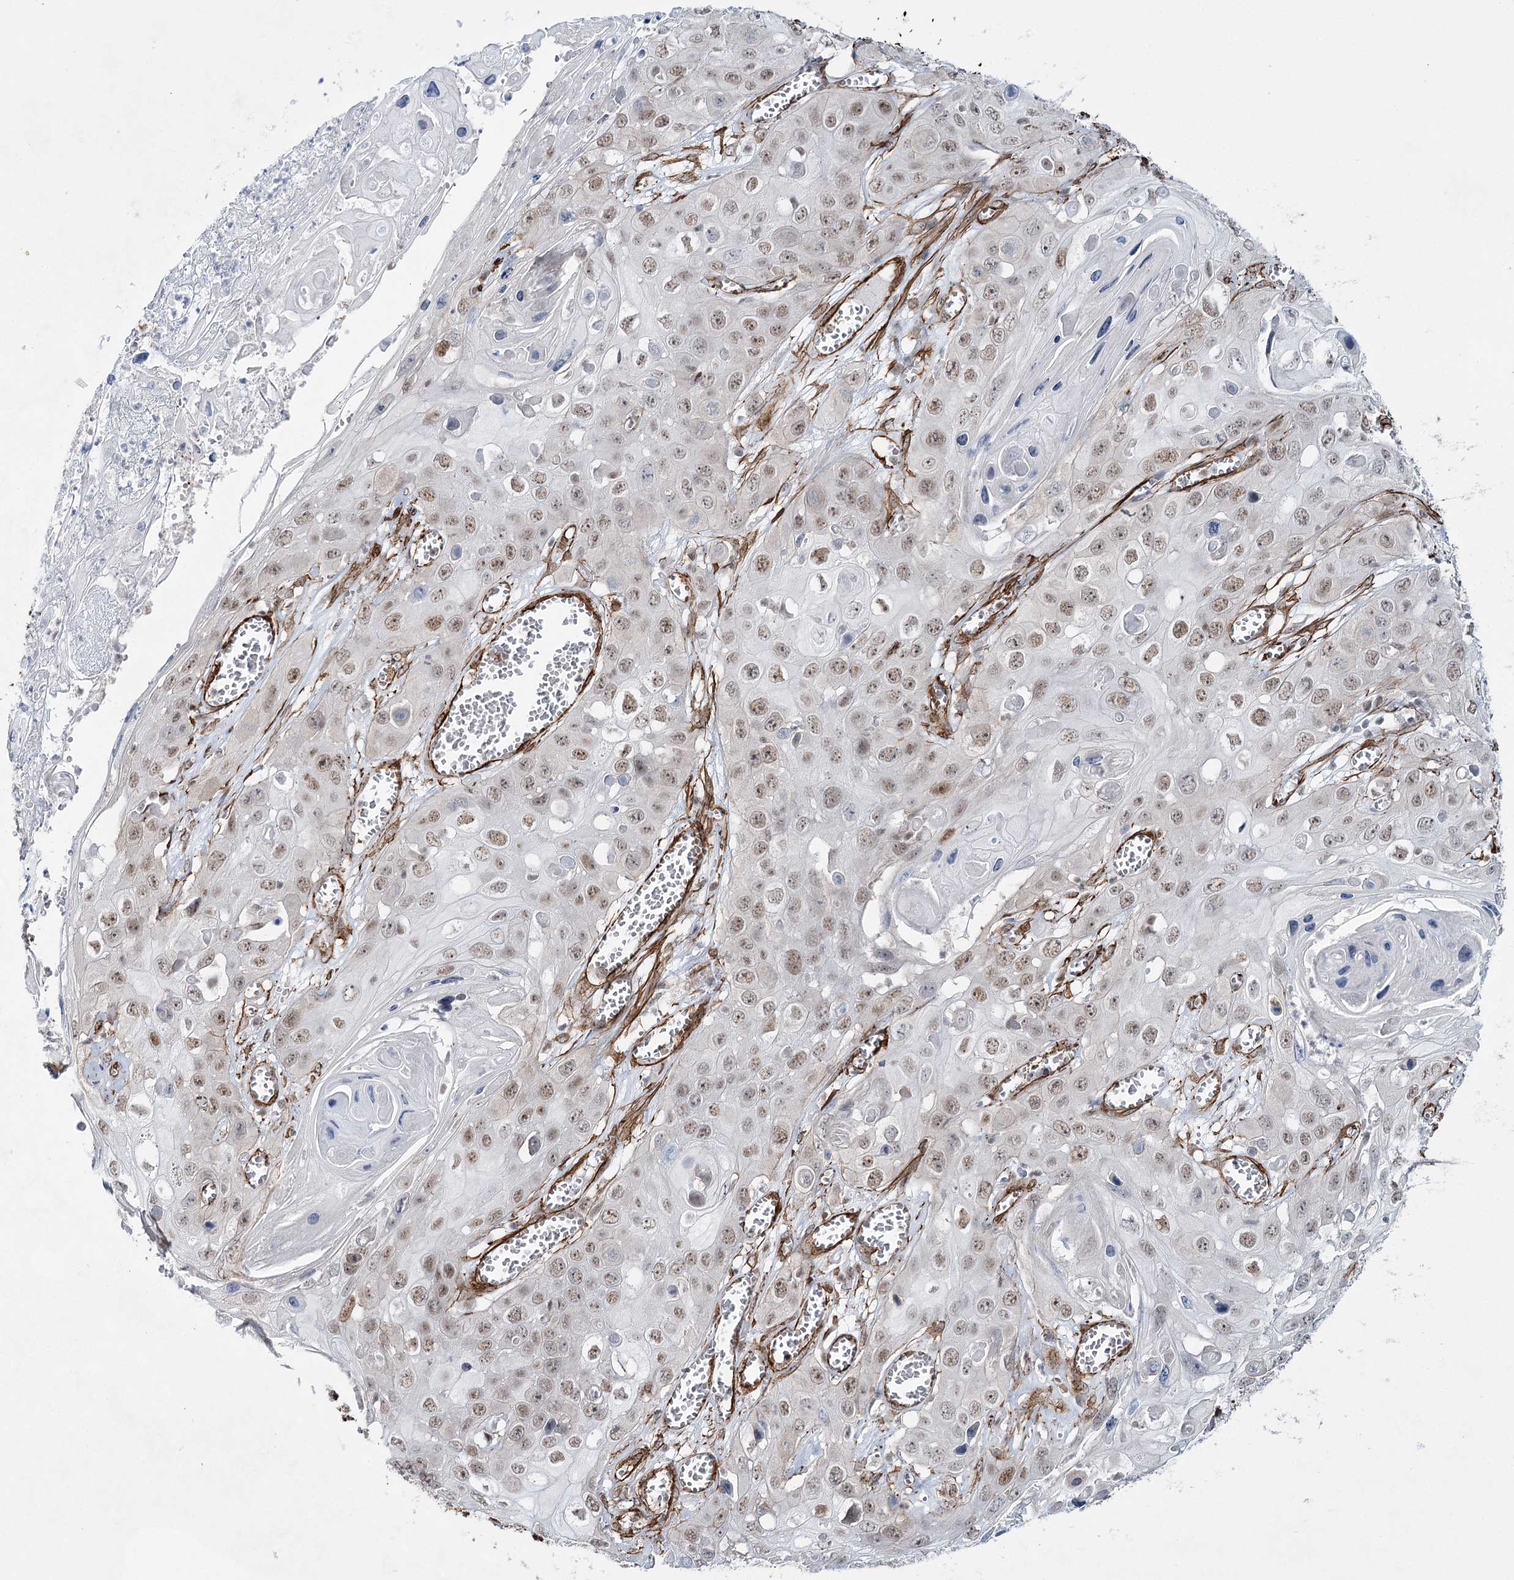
{"staining": {"intensity": "weak", "quantity": ">75%", "location": "nuclear"}, "tissue": "skin cancer", "cell_type": "Tumor cells", "image_type": "cancer", "snomed": [{"axis": "morphology", "description": "Squamous cell carcinoma, NOS"}, {"axis": "topography", "description": "Skin"}], "caption": "A brown stain highlights weak nuclear positivity of a protein in human squamous cell carcinoma (skin) tumor cells. The staining was performed using DAB (3,3'-diaminobenzidine), with brown indicating positive protein expression. Nuclei are stained blue with hematoxylin.", "gene": "CWF19L1", "patient": {"sex": "male", "age": 55}}